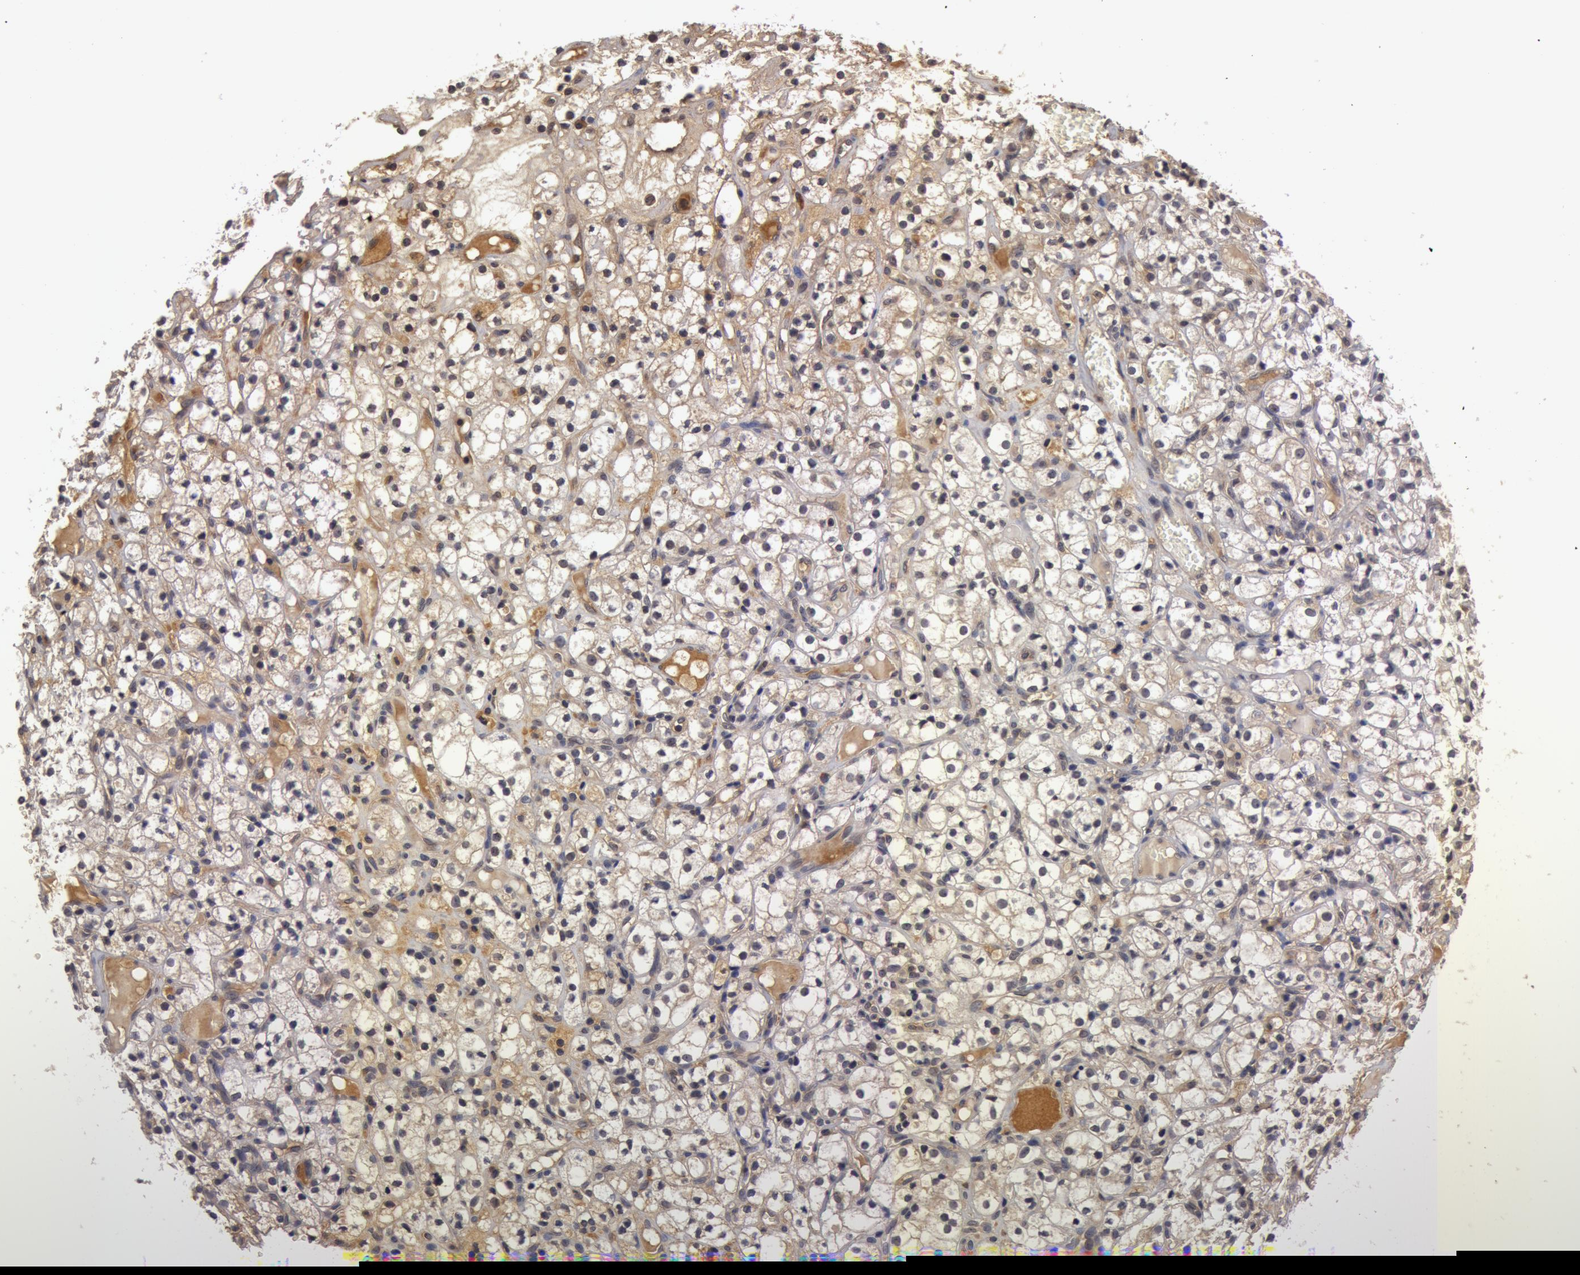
{"staining": {"intensity": "weak", "quantity": ">75%", "location": "cytoplasmic/membranous"}, "tissue": "renal cancer", "cell_type": "Tumor cells", "image_type": "cancer", "snomed": [{"axis": "morphology", "description": "Adenocarcinoma, NOS"}, {"axis": "topography", "description": "Kidney"}], "caption": "Human adenocarcinoma (renal) stained for a protein (brown) exhibits weak cytoplasmic/membranous positive positivity in approximately >75% of tumor cells.", "gene": "BCHE", "patient": {"sex": "male", "age": 61}}